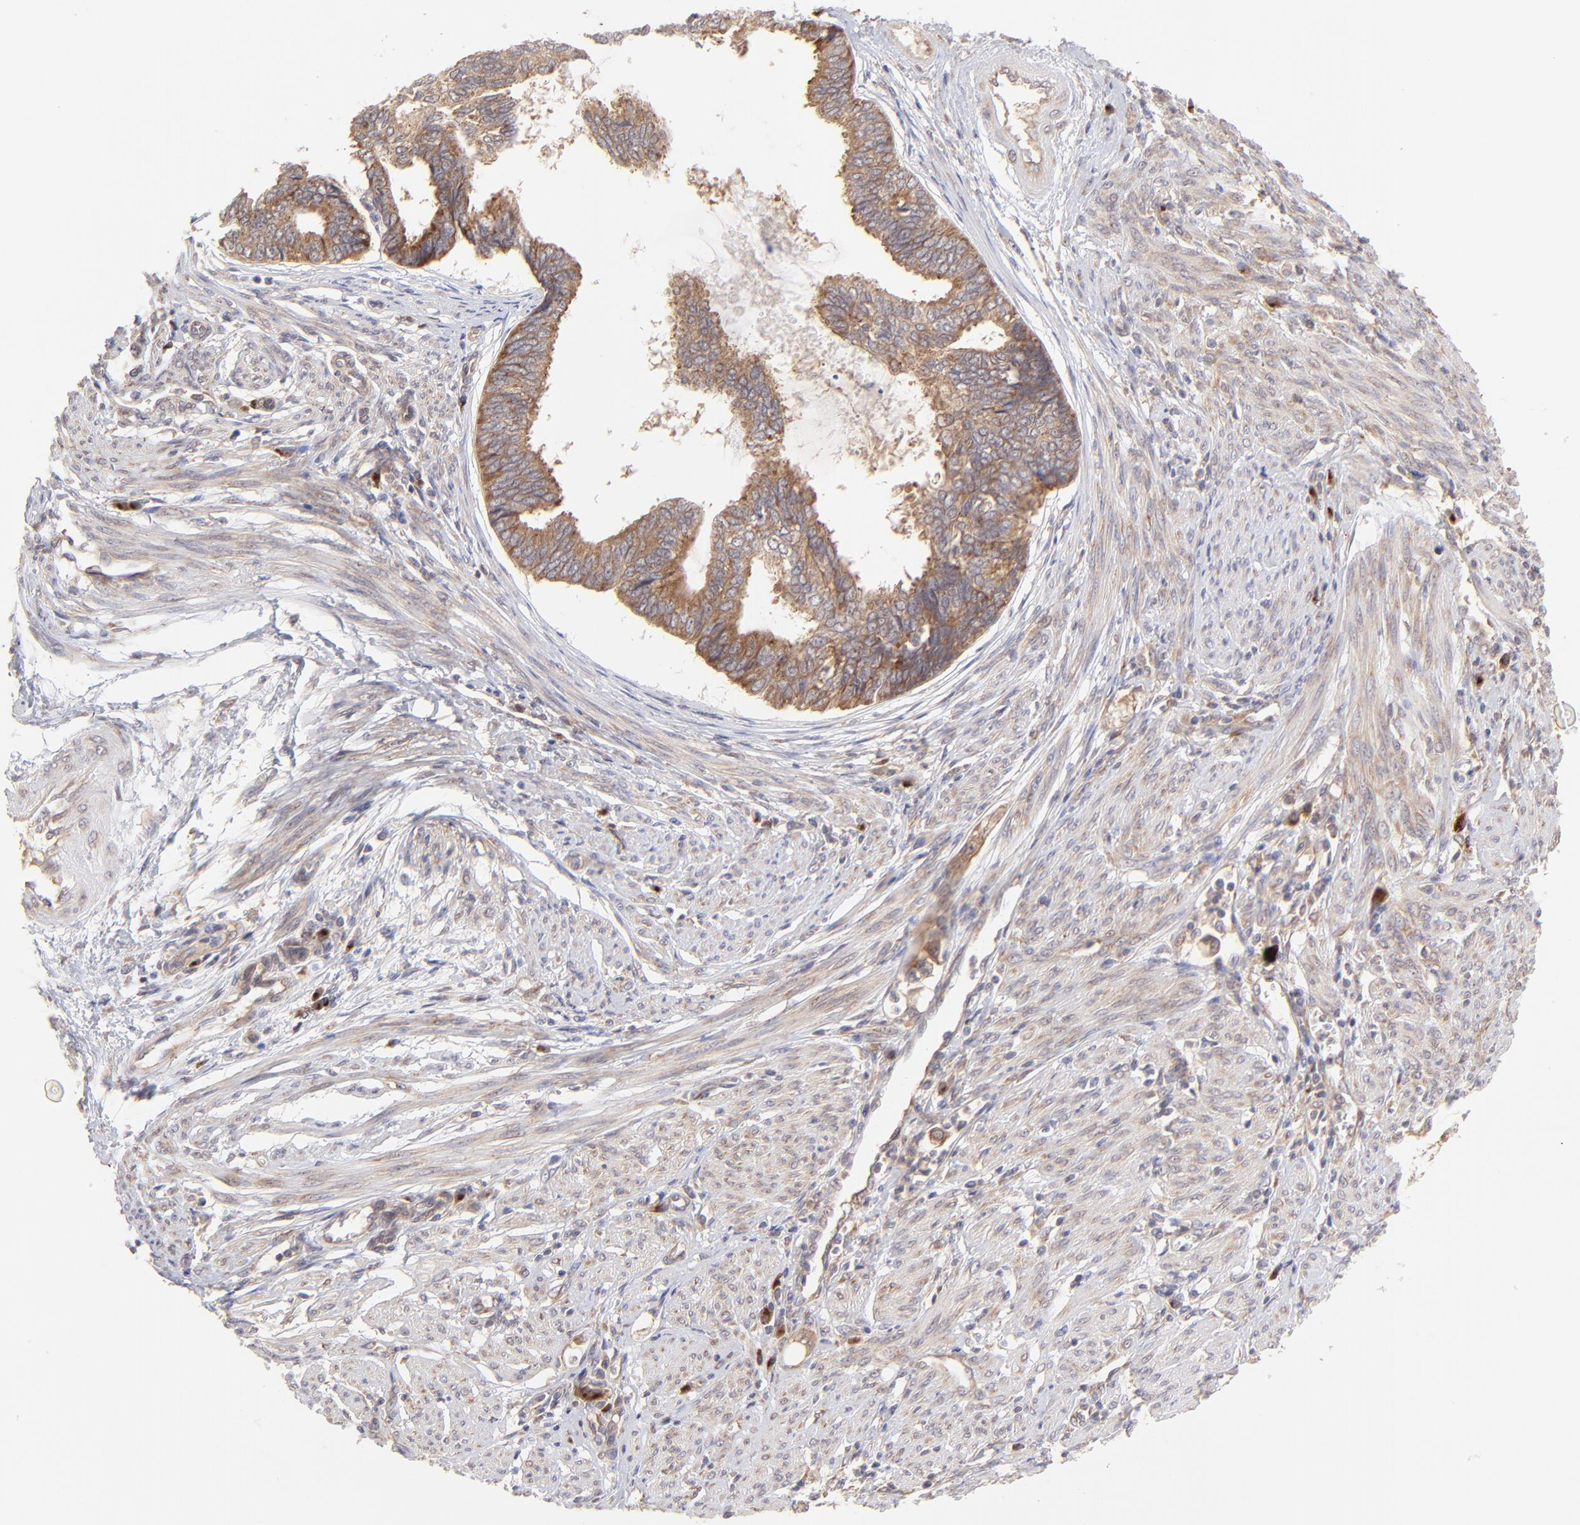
{"staining": {"intensity": "moderate", "quantity": ">75%", "location": "cytoplasmic/membranous"}, "tissue": "endometrial cancer", "cell_type": "Tumor cells", "image_type": "cancer", "snomed": [{"axis": "morphology", "description": "Adenocarcinoma, NOS"}, {"axis": "topography", "description": "Endometrium"}], "caption": "Tumor cells demonstrate medium levels of moderate cytoplasmic/membranous positivity in about >75% of cells in human adenocarcinoma (endometrial). (Stains: DAB in brown, nuclei in blue, Microscopy: brightfield microscopy at high magnification).", "gene": "TNRC6B", "patient": {"sex": "female", "age": 75}}